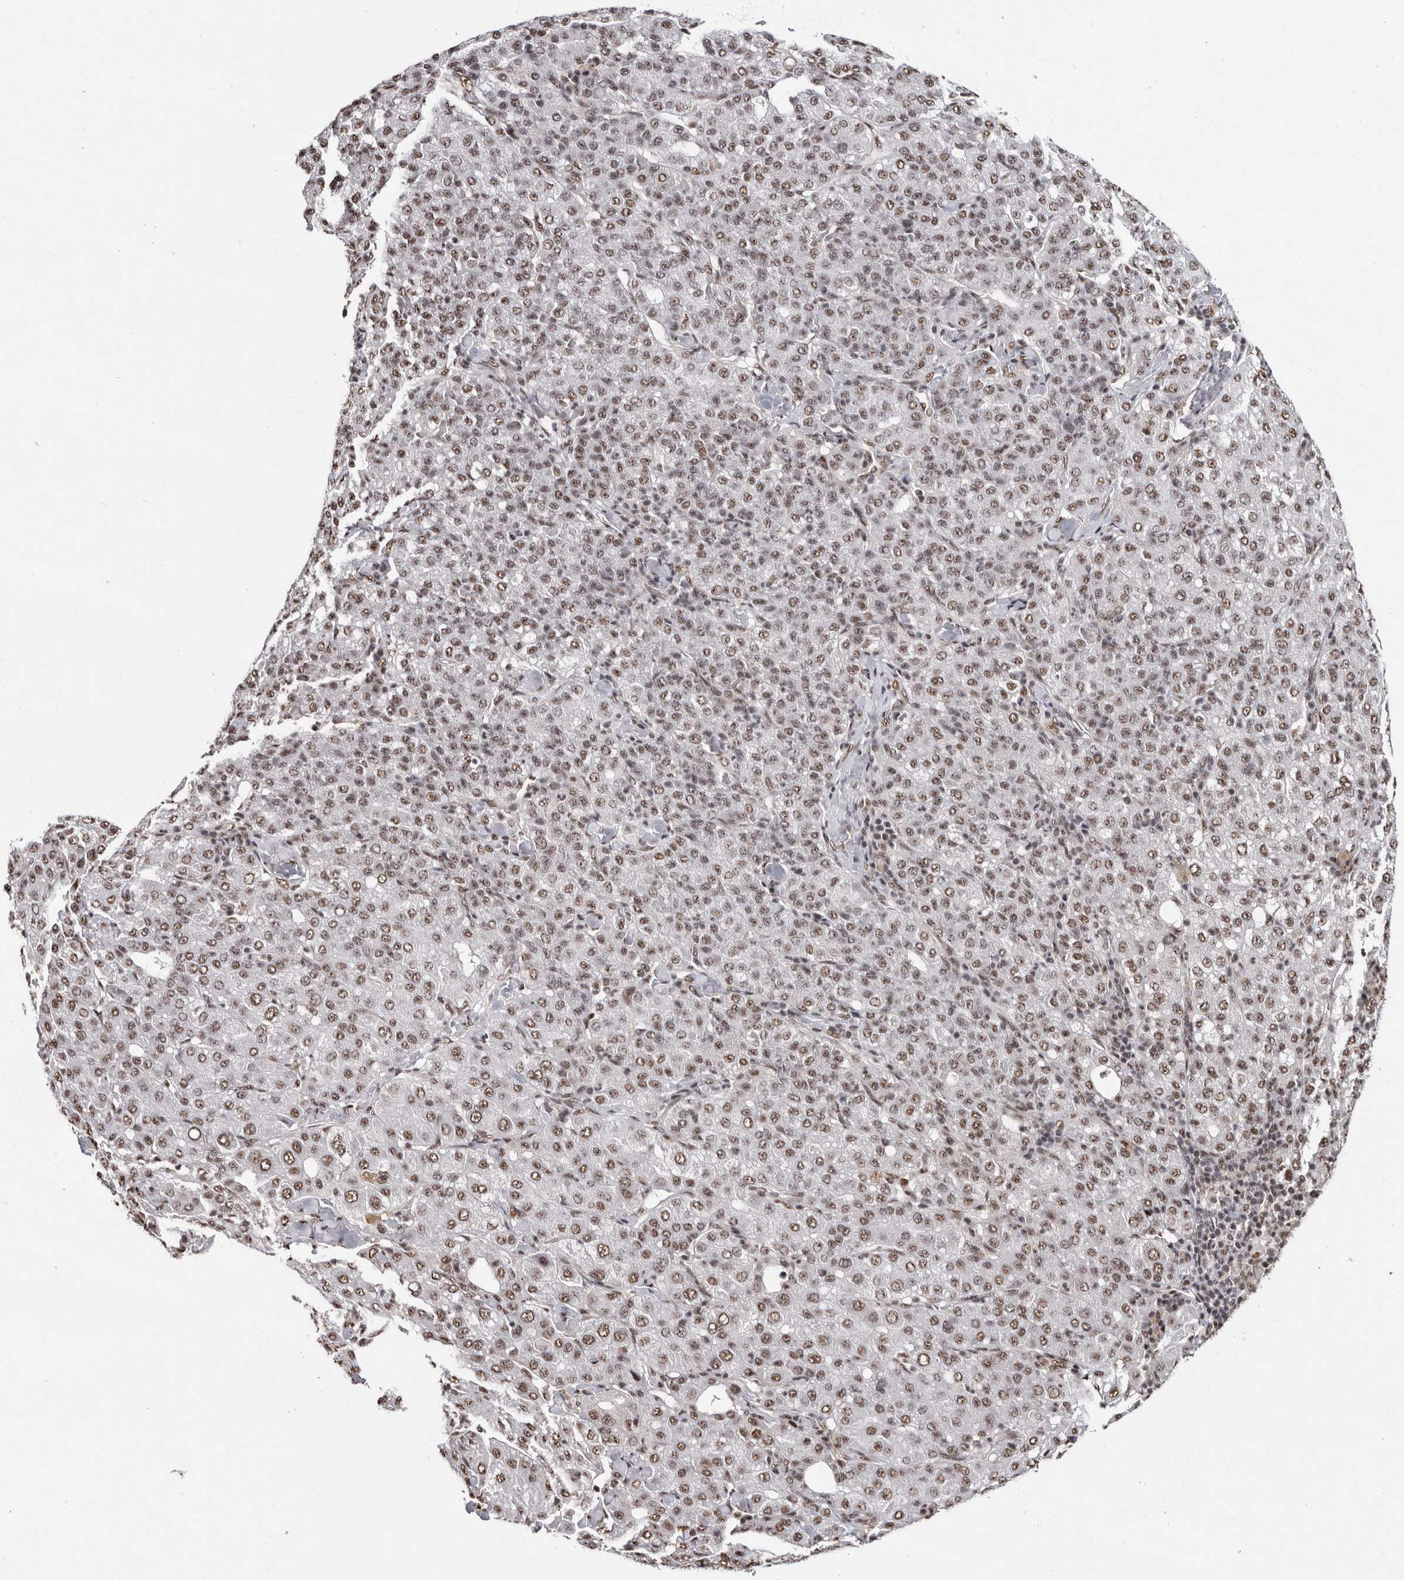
{"staining": {"intensity": "moderate", "quantity": ">75%", "location": "nuclear"}, "tissue": "liver cancer", "cell_type": "Tumor cells", "image_type": "cancer", "snomed": [{"axis": "morphology", "description": "Carcinoma, Hepatocellular, NOS"}, {"axis": "topography", "description": "Liver"}], "caption": "A high-resolution micrograph shows immunohistochemistry (IHC) staining of liver hepatocellular carcinoma, which reveals moderate nuclear positivity in approximately >75% of tumor cells.", "gene": "MKNK1", "patient": {"sex": "male", "age": 65}}